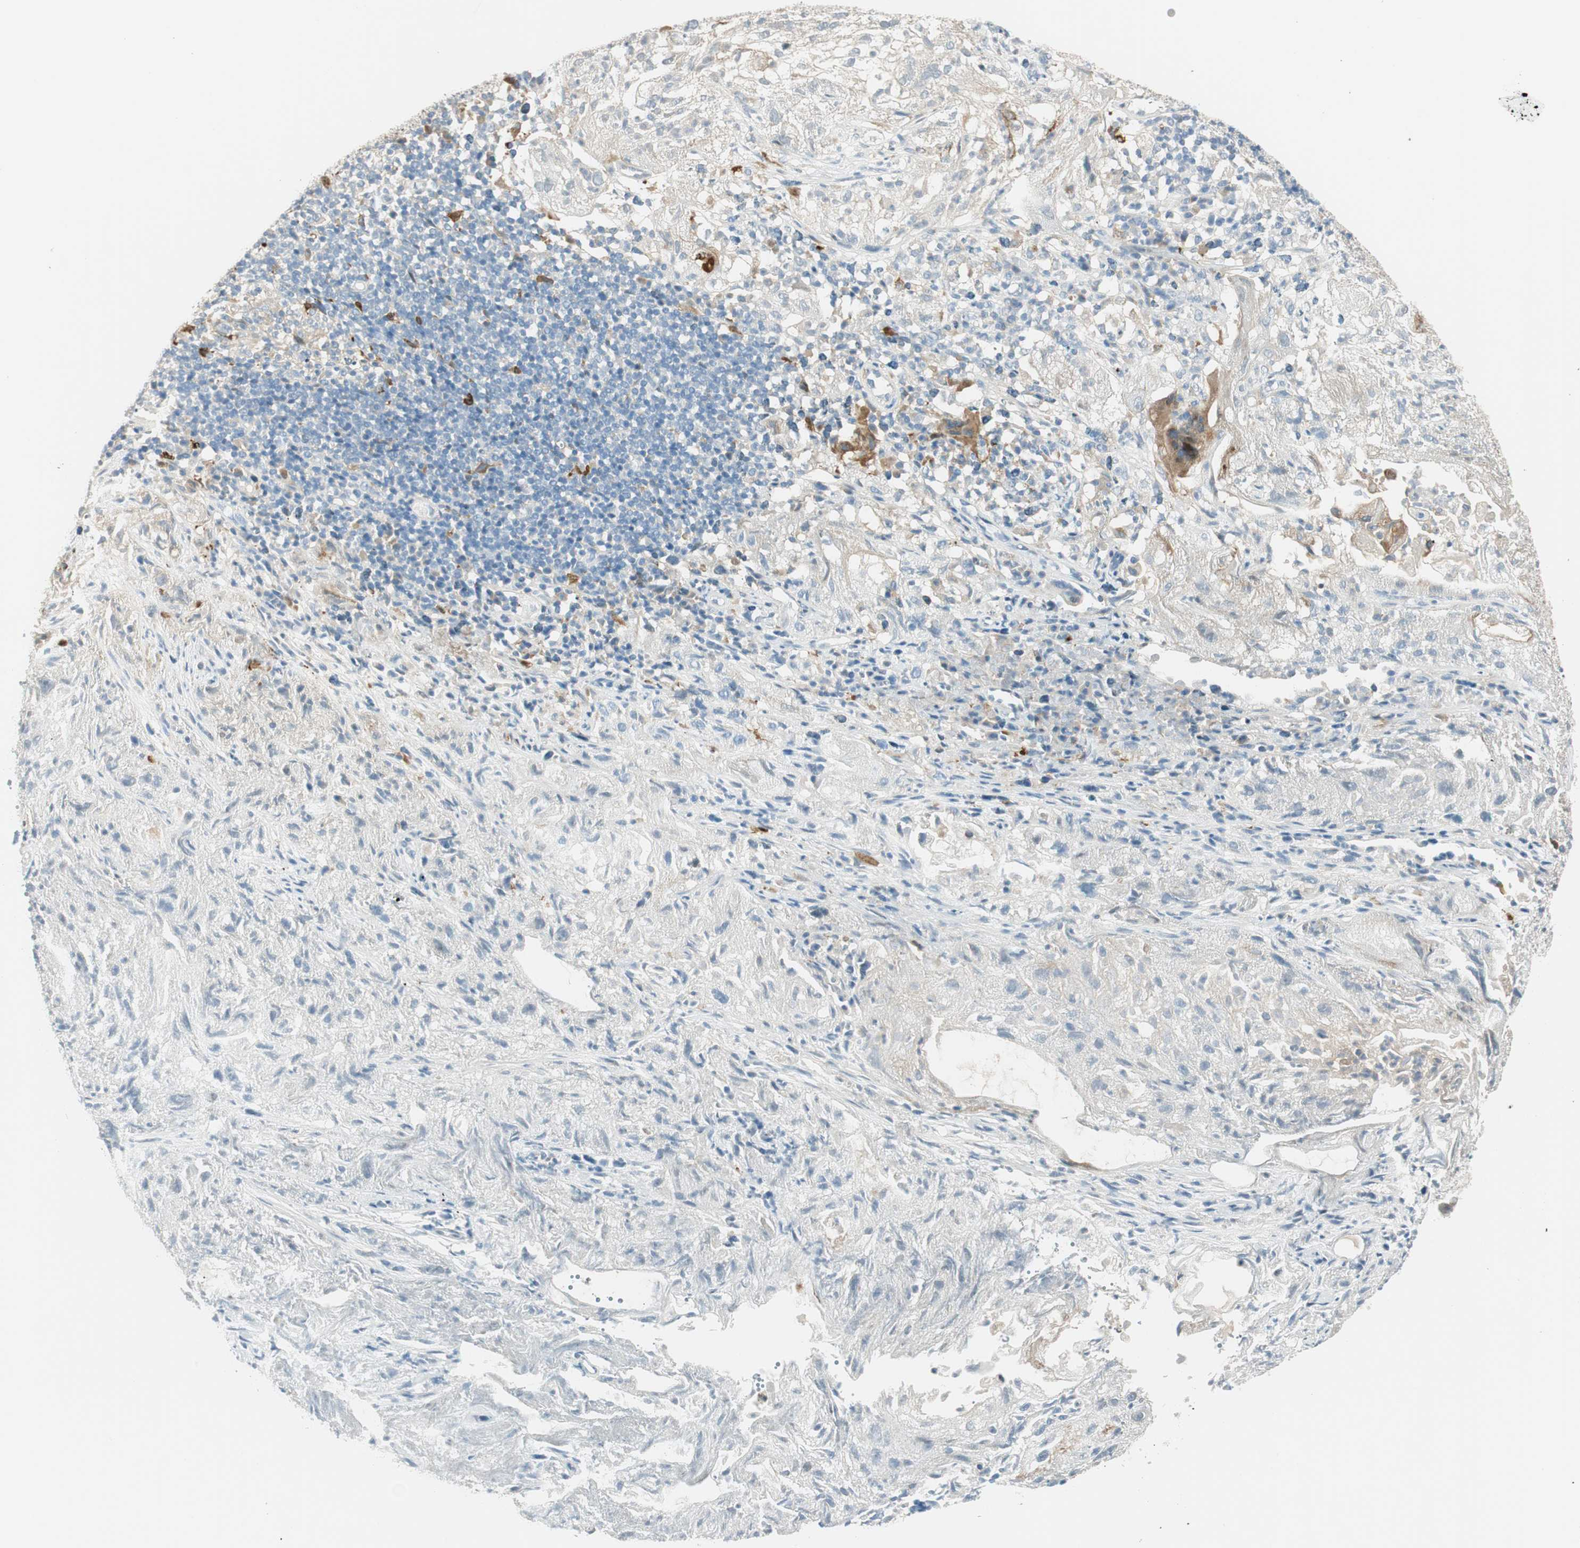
{"staining": {"intensity": "negative", "quantity": "none", "location": "none"}, "tissue": "lung cancer", "cell_type": "Tumor cells", "image_type": "cancer", "snomed": [{"axis": "morphology", "description": "Inflammation, NOS"}, {"axis": "morphology", "description": "Squamous cell carcinoma, NOS"}, {"axis": "topography", "description": "Lymph node"}, {"axis": "topography", "description": "Soft tissue"}, {"axis": "topography", "description": "Lung"}], "caption": "A histopathology image of human lung squamous cell carcinoma is negative for staining in tumor cells.", "gene": "TMEM260", "patient": {"sex": "male", "age": 66}}